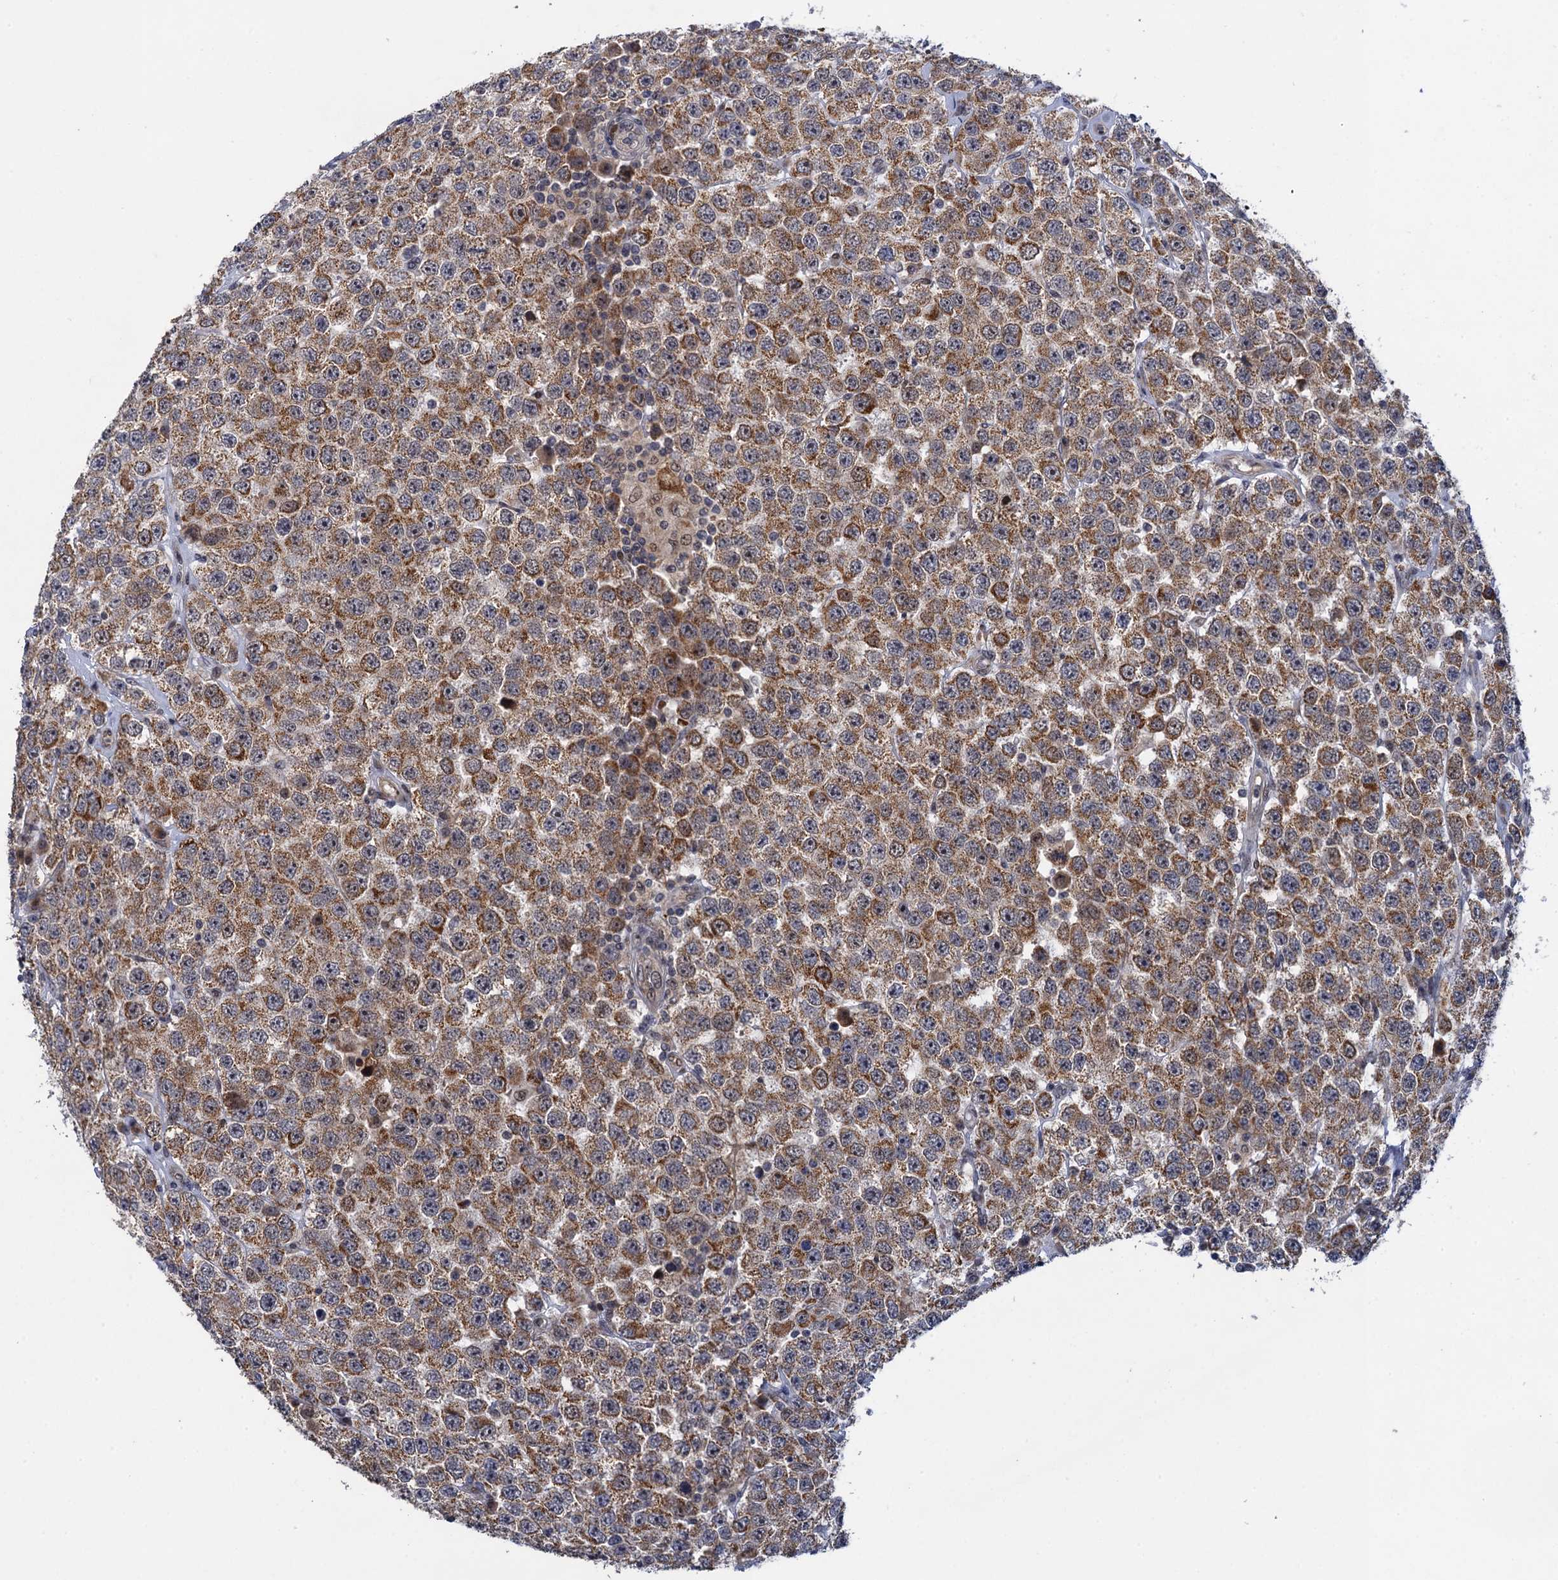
{"staining": {"intensity": "moderate", "quantity": ">75%", "location": "cytoplasmic/membranous"}, "tissue": "testis cancer", "cell_type": "Tumor cells", "image_type": "cancer", "snomed": [{"axis": "morphology", "description": "Seminoma, NOS"}, {"axis": "topography", "description": "Testis"}], "caption": "Immunohistochemistry (DAB) staining of human seminoma (testis) displays moderate cytoplasmic/membranous protein positivity in about >75% of tumor cells.", "gene": "ZAR1L", "patient": {"sex": "male", "age": 28}}